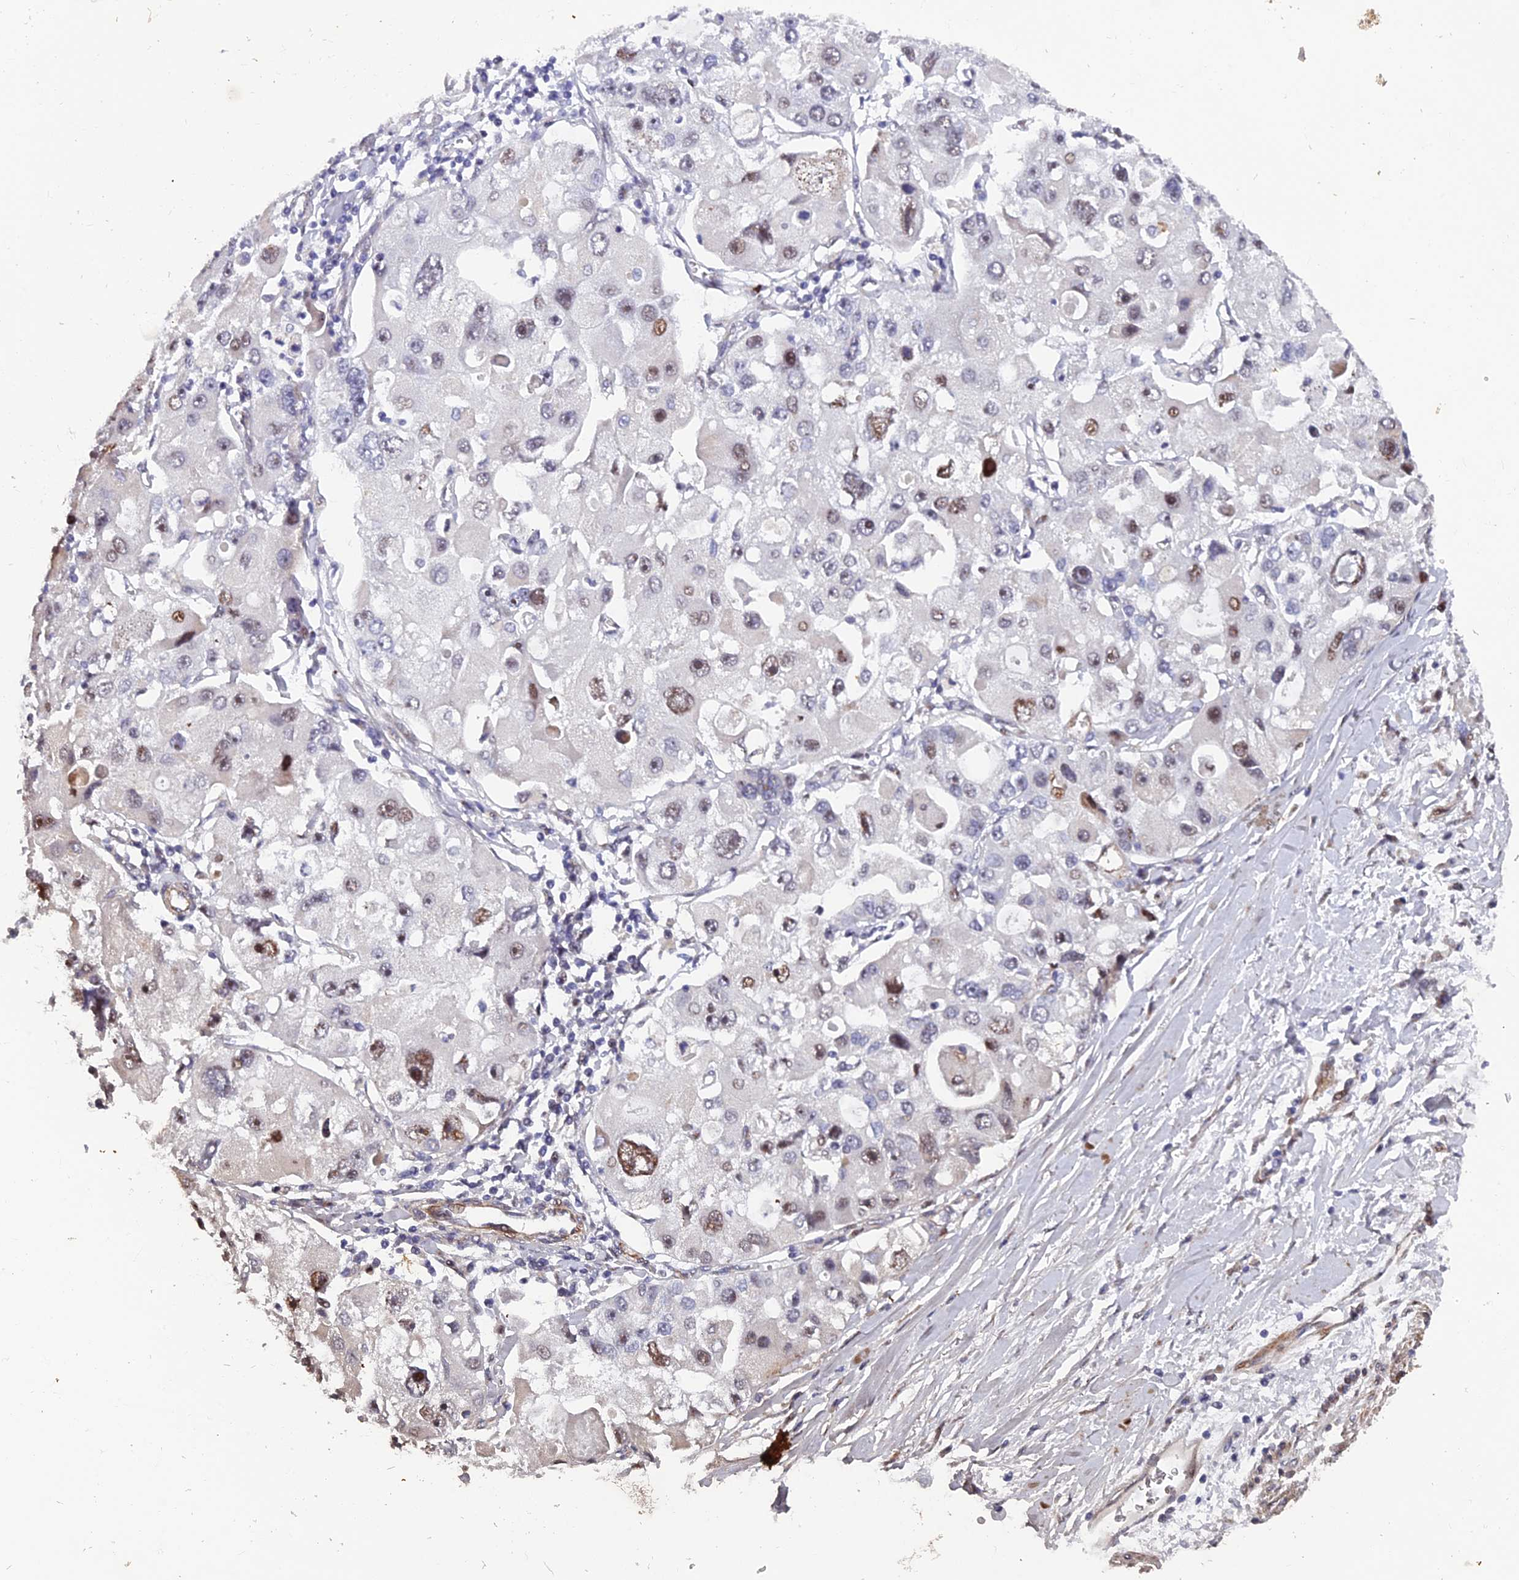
{"staining": {"intensity": "moderate", "quantity": "<25%", "location": "nuclear"}, "tissue": "lung cancer", "cell_type": "Tumor cells", "image_type": "cancer", "snomed": [{"axis": "morphology", "description": "Adenocarcinoma, NOS"}, {"axis": "topography", "description": "Lung"}], "caption": "Immunohistochemical staining of adenocarcinoma (lung) shows low levels of moderate nuclear protein staining in about <25% of tumor cells.", "gene": "XKR9", "patient": {"sex": "female", "age": 54}}